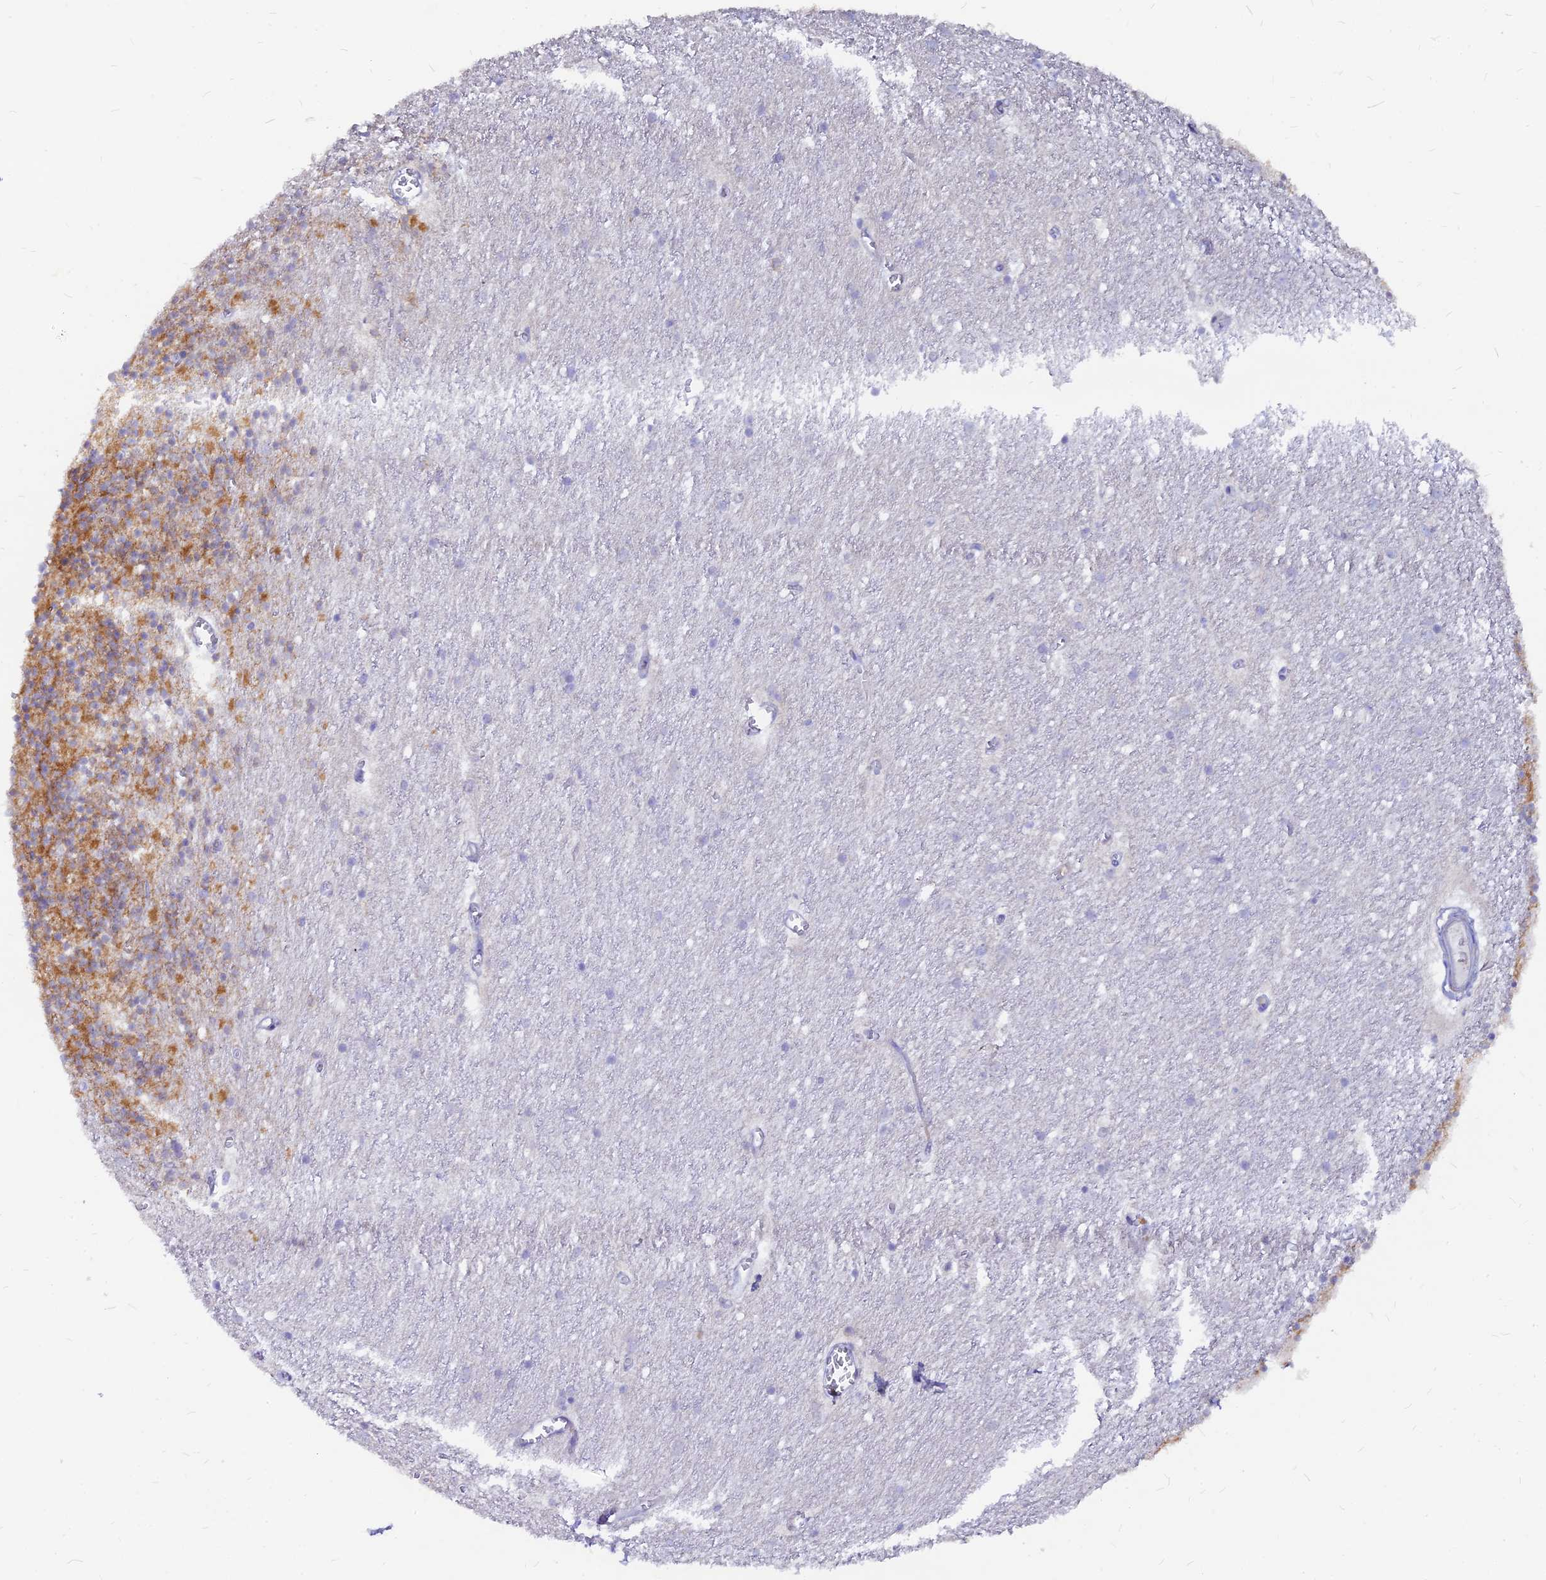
{"staining": {"intensity": "moderate", "quantity": "25%-75%", "location": "cytoplasmic/membranous"}, "tissue": "cerebellum", "cell_type": "Cells in granular layer", "image_type": "normal", "snomed": [{"axis": "morphology", "description": "Normal tissue, NOS"}, {"axis": "topography", "description": "Cerebellum"}], "caption": "Immunohistochemistry (IHC) staining of normal cerebellum, which exhibits medium levels of moderate cytoplasmic/membranous staining in about 25%-75% of cells in granular layer indicating moderate cytoplasmic/membranous protein positivity. The staining was performed using DAB (brown) for protein detection and nuclei were counterstained in hematoxylin (blue).", "gene": "DENND2D", "patient": {"sex": "male", "age": 54}}